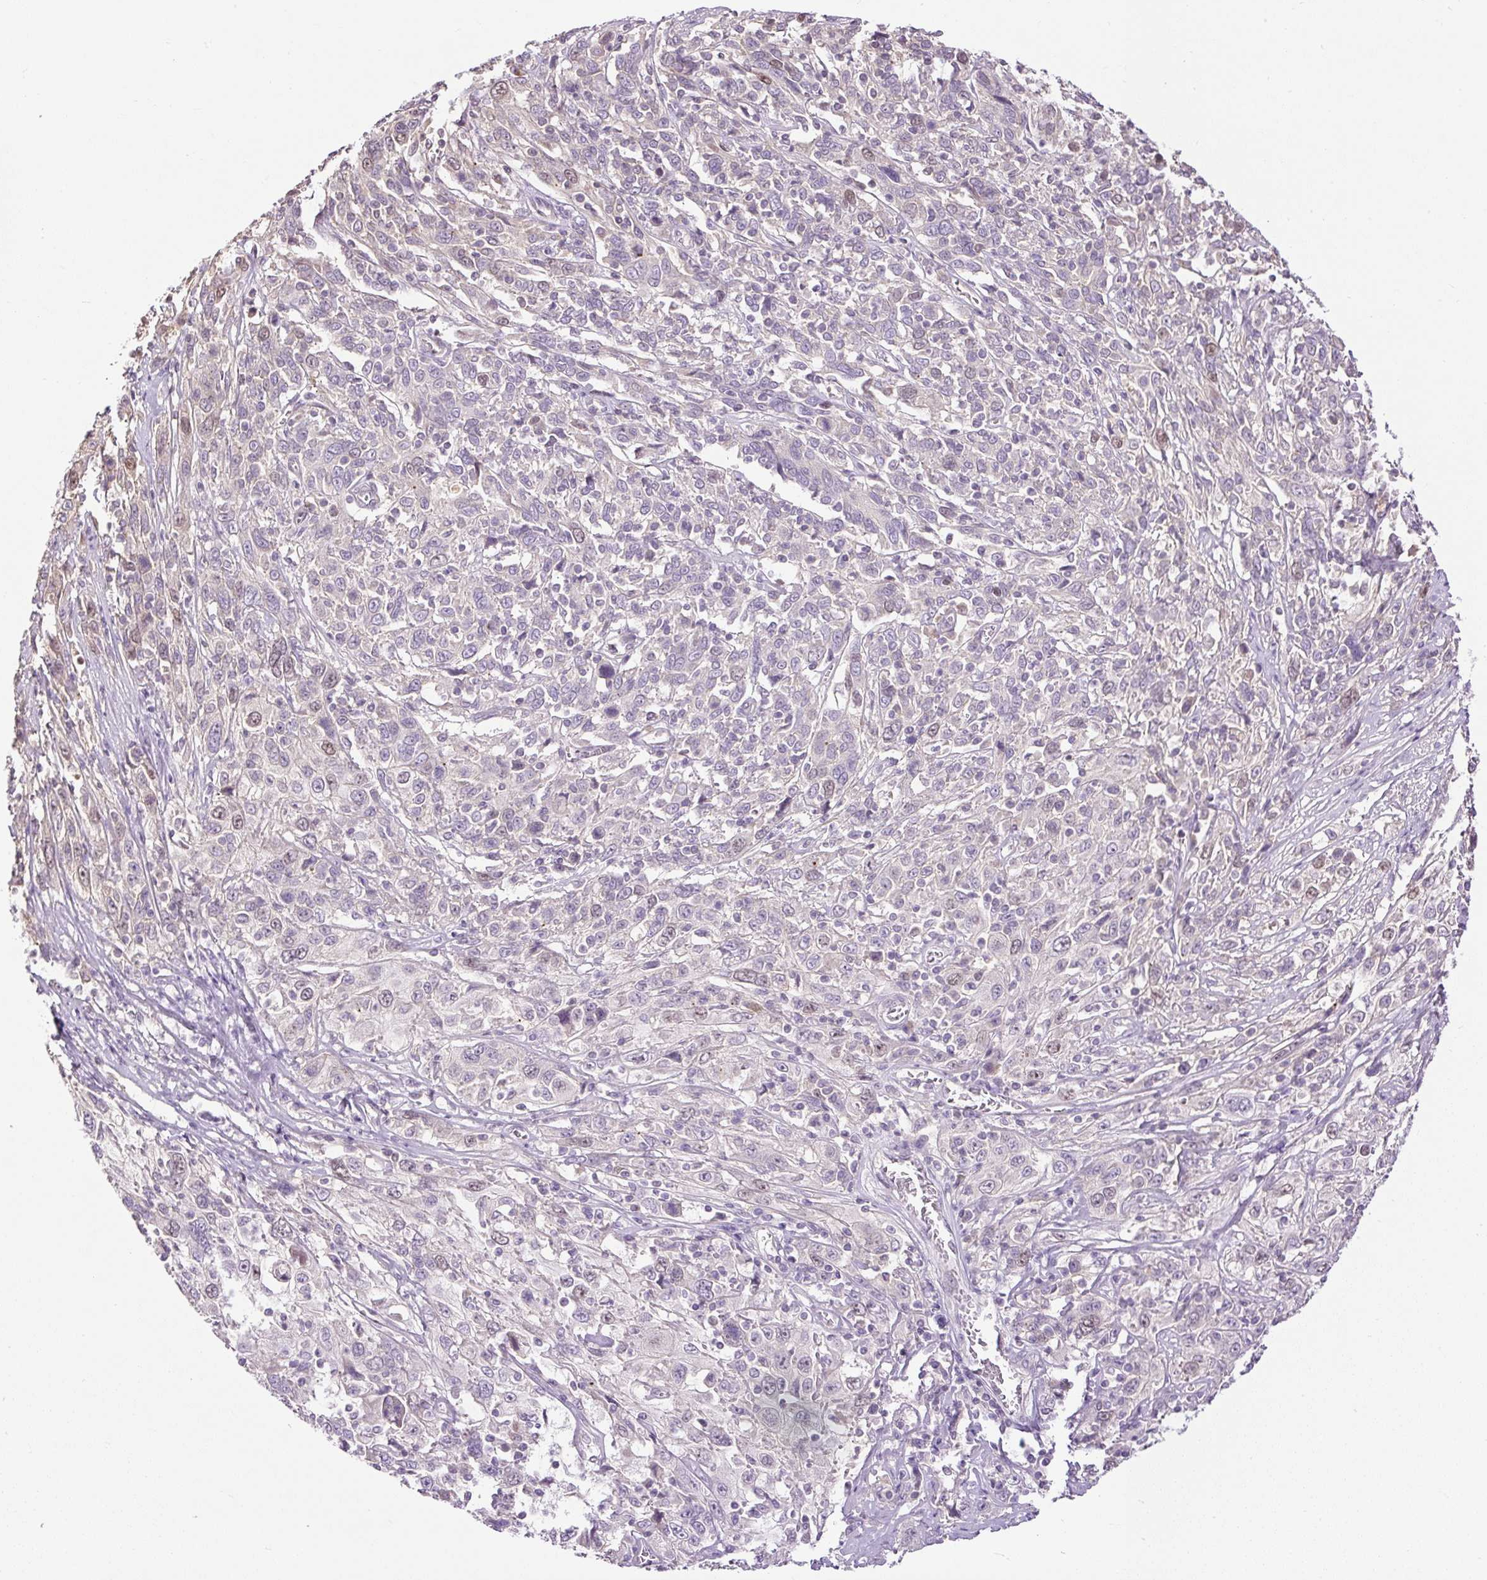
{"staining": {"intensity": "weak", "quantity": "<25%", "location": "nuclear"}, "tissue": "cervical cancer", "cell_type": "Tumor cells", "image_type": "cancer", "snomed": [{"axis": "morphology", "description": "Squamous cell carcinoma, NOS"}, {"axis": "topography", "description": "Cervix"}], "caption": "This is an IHC micrograph of human cervical cancer. There is no positivity in tumor cells.", "gene": "RACGAP1", "patient": {"sex": "female", "age": 46}}